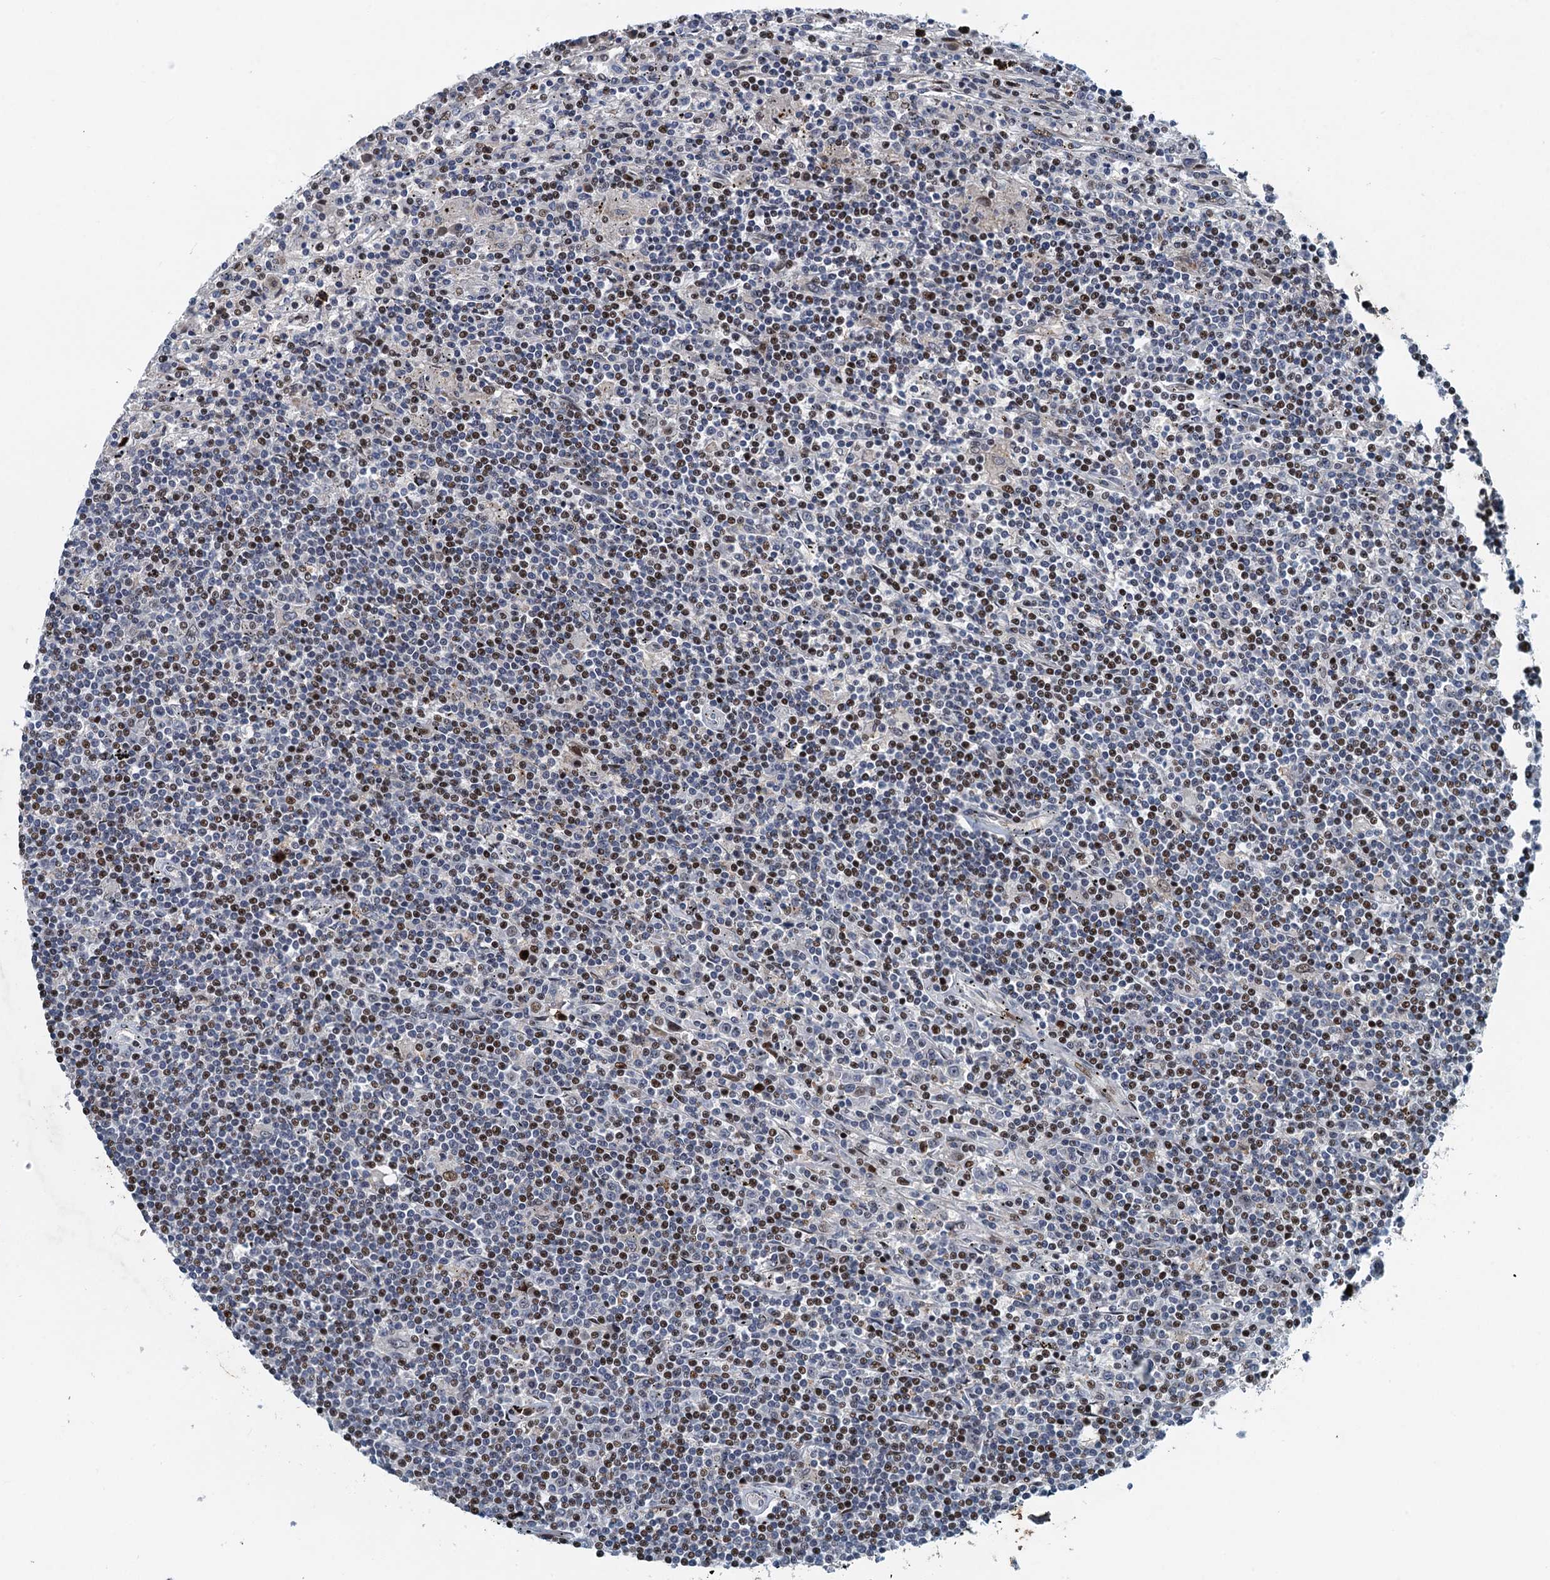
{"staining": {"intensity": "moderate", "quantity": "25%-75%", "location": "nuclear"}, "tissue": "lymphoma", "cell_type": "Tumor cells", "image_type": "cancer", "snomed": [{"axis": "morphology", "description": "Malignant lymphoma, non-Hodgkin's type, Low grade"}, {"axis": "topography", "description": "Spleen"}], "caption": "Protein expression analysis of low-grade malignant lymphoma, non-Hodgkin's type displays moderate nuclear expression in about 25%-75% of tumor cells. The protein is stained brown, and the nuclei are stained in blue (DAB IHC with brightfield microscopy, high magnification).", "gene": "ANKRD13D", "patient": {"sex": "male", "age": 76}}